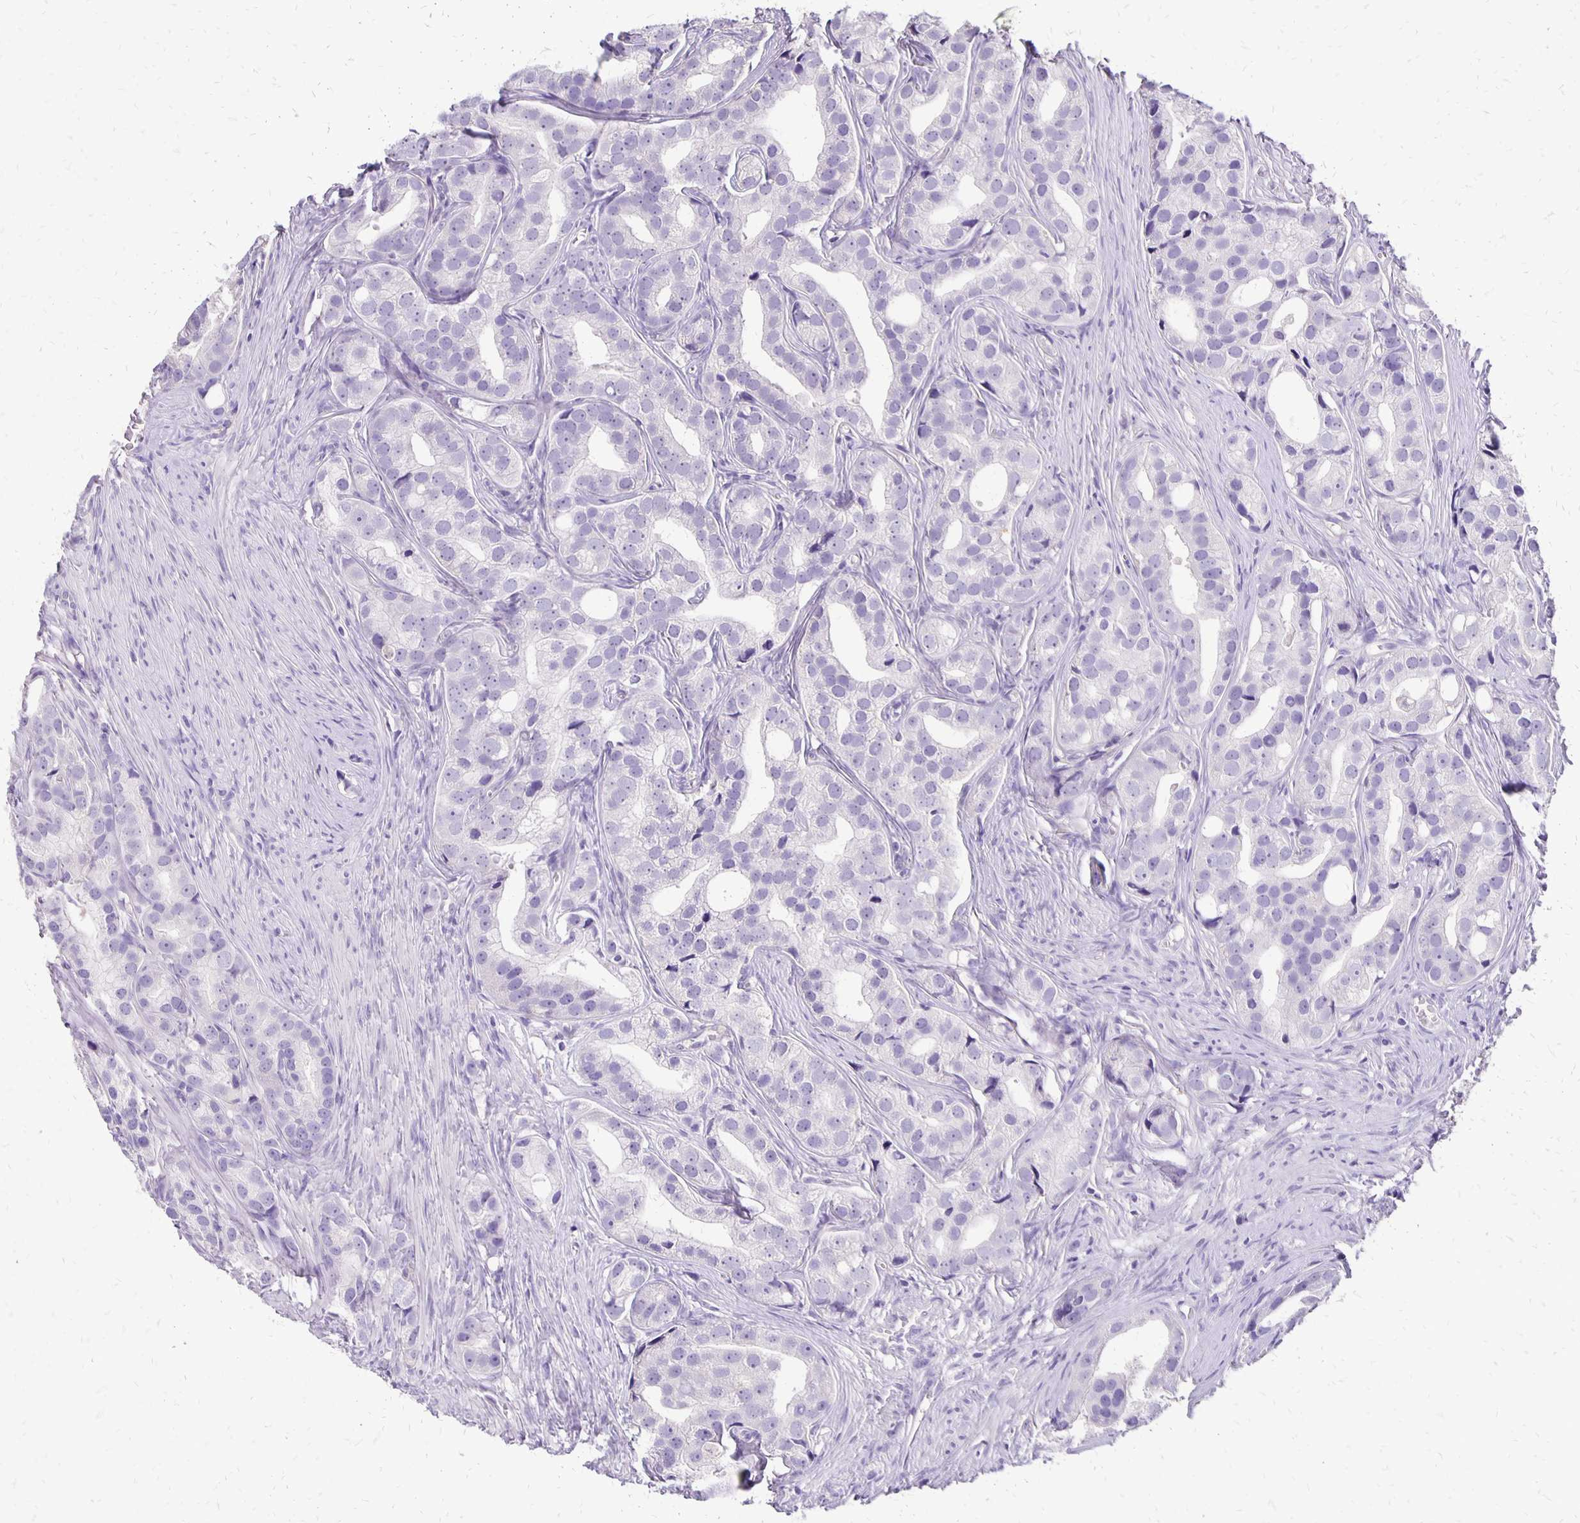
{"staining": {"intensity": "negative", "quantity": "none", "location": "none"}, "tissue": "prostate cancer", "cell_type": "Tumor cells", "image_type": "cancer", "snomed": [{"axis": "morphology", "description": "Adenocarcinoma, High grade"}, {"axis": "topography", "description": "Prostate"}], "caption": "A photomicrograph of prostate adenocarcinoma (high-grade) stained for a protein demonstrates no brown staining in tumor cells. The staining was performed using DAB (3,3'-diaminobenzidine) to visualize the protein expression in brown, while the nuclei were stained in blue with hematoxylin (Magnification: 20x).", "gene": "ANKRD45", "patient": {"sex": "male", "age": 75}}